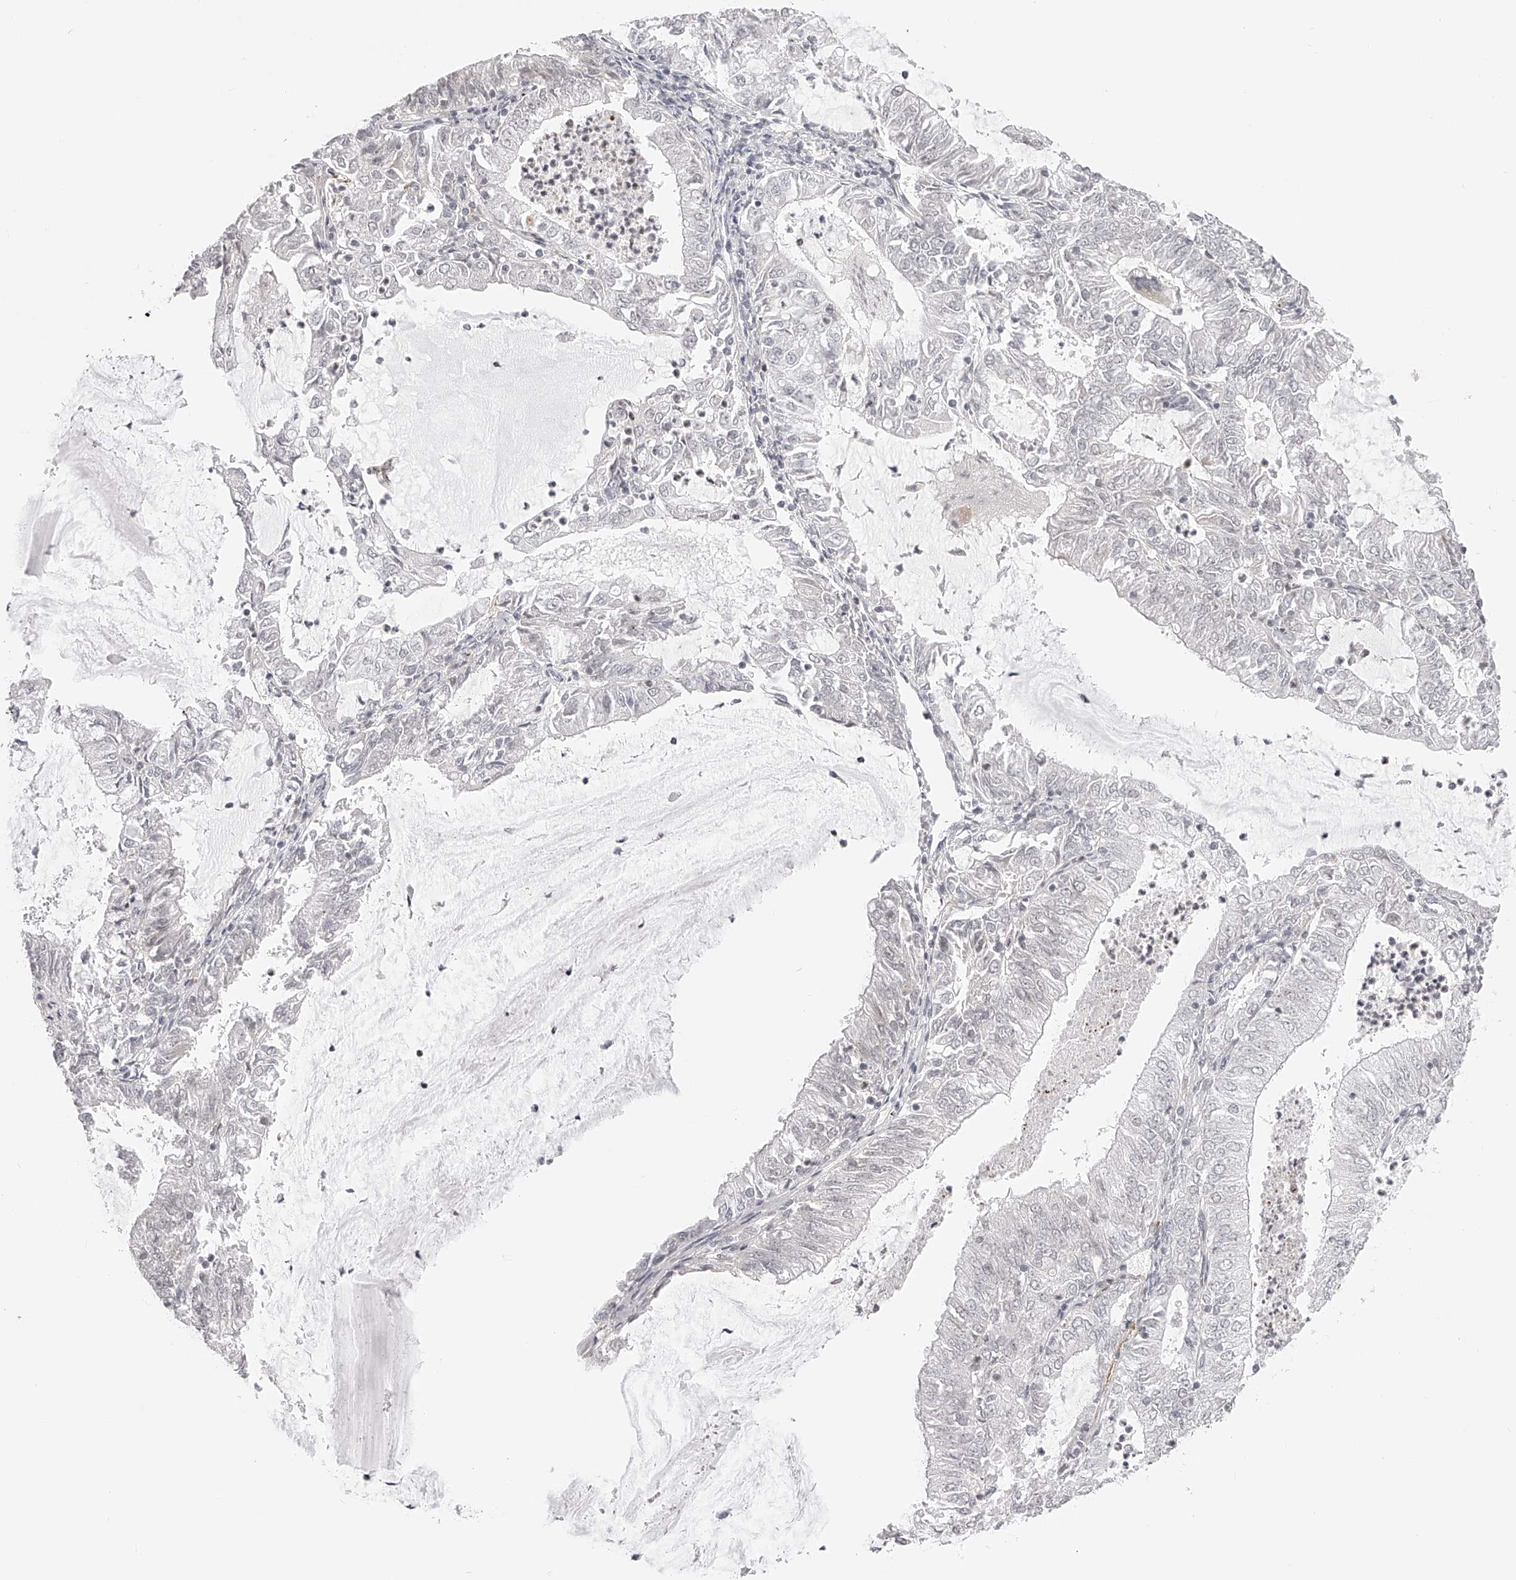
{"staining": {"intensity": "negative", "quantity": "none", "location": "none"}, "tissue": "endometrial cancer", "cell_type": "Tumor cells", "image_type": "cancer", "snomed": [{"axis": "morphology", "description": "Adenocarcinoma, NOS"}, {"axis": "topography", "description": "Endometrium"}], "caption": "Adenocarcinoma (endometrial) was stained to show a protein in brown. There is no significant expression in tumor cells.", "gene": "PLEKHG1", "patient": {"sex": "female", "age": 57}}